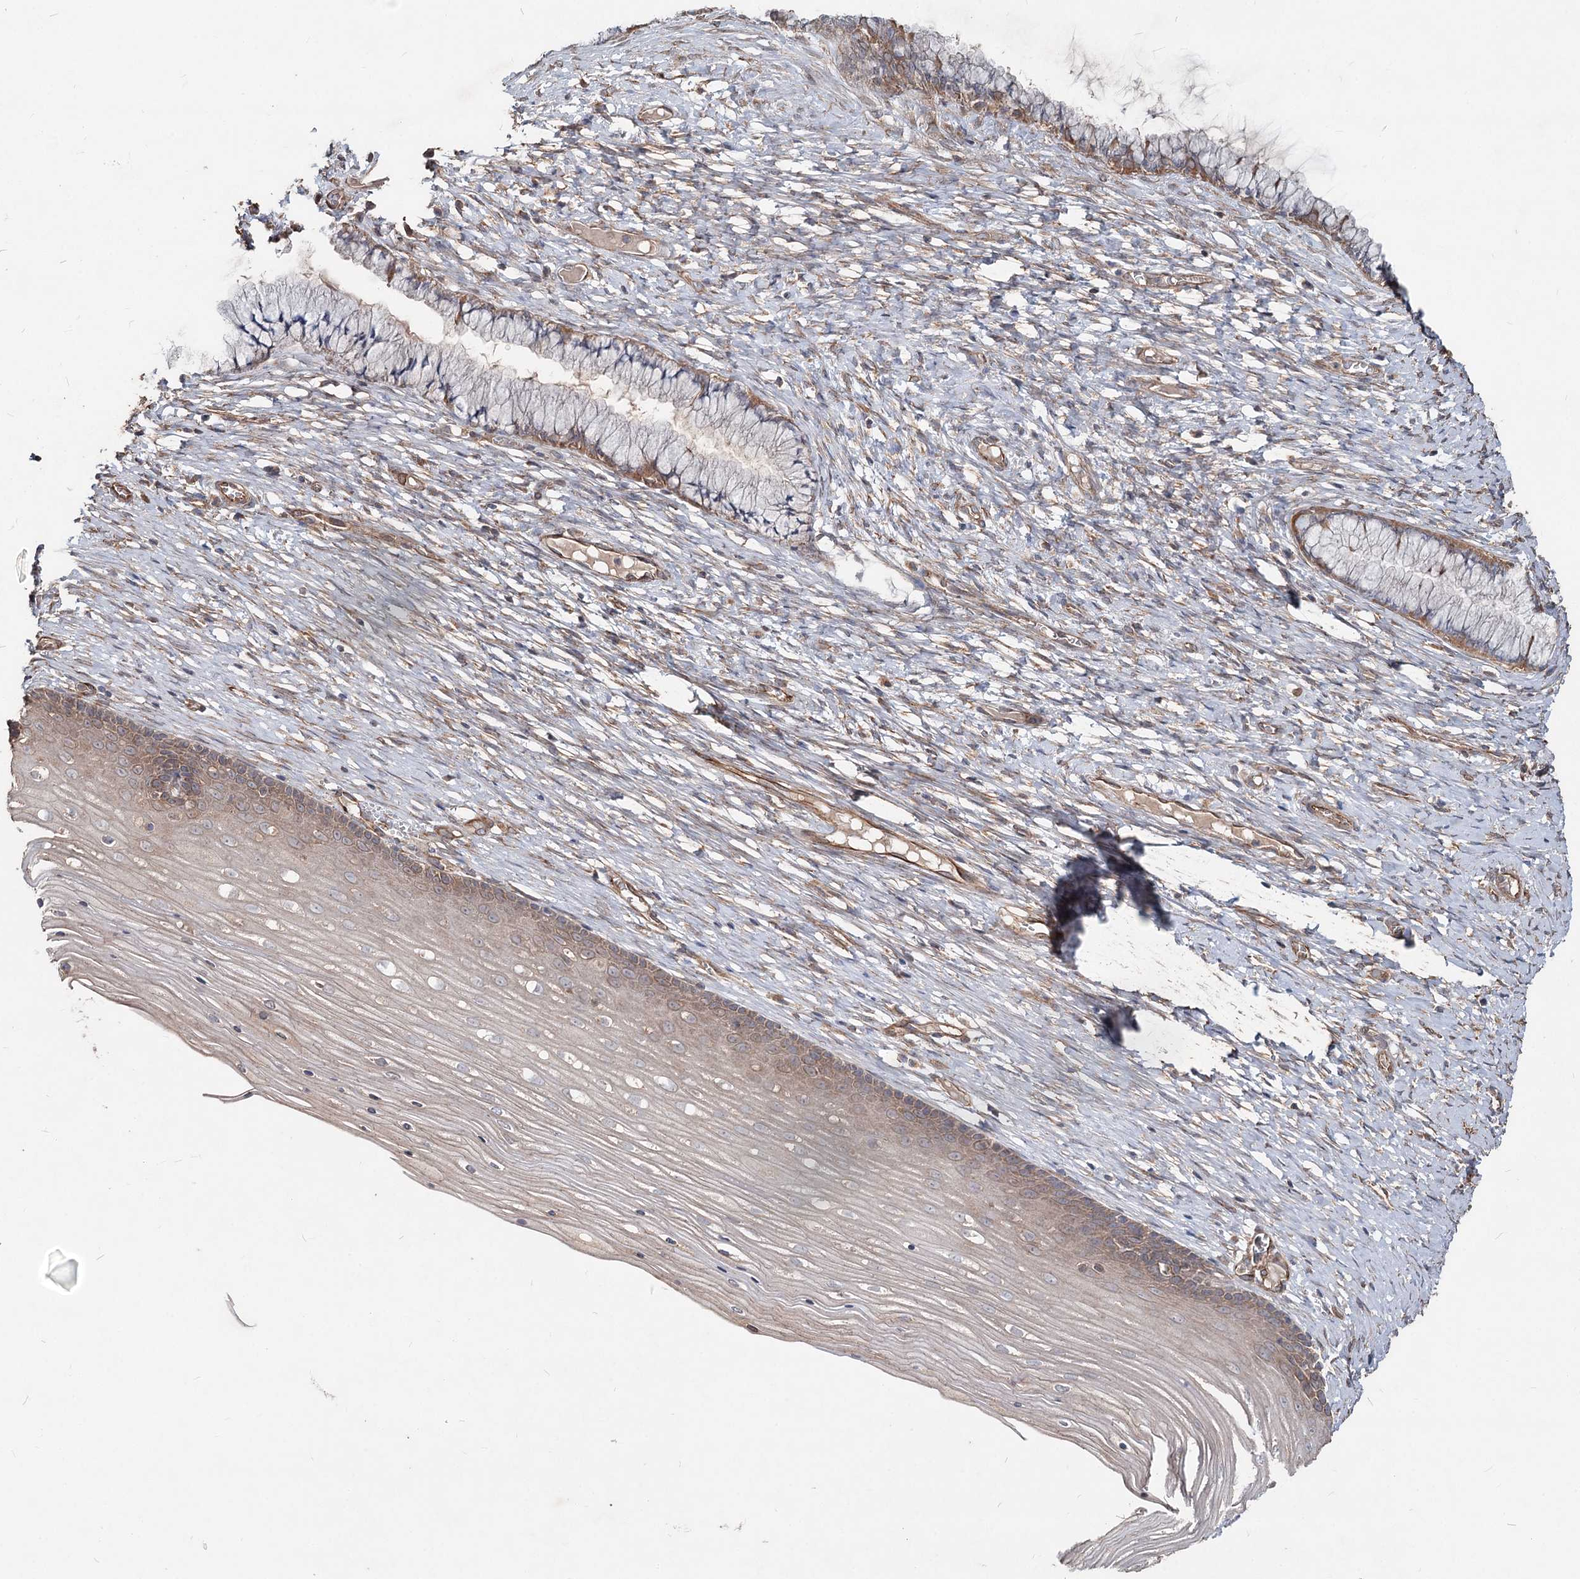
{"staining": {"intensity": "moderate", "quantity": "<25%", "location": "cytoplasmic/membranous"}, "tissue": "cervix", "cell_type": "Glandular cells", "image_type": "normal", "snomed": [{"axis": "morphology", "description": "Normal tissue, NOS"}, {"axis": "topography", "description": "Cervix"}], "caption": "About <25% of glandular cells in benign human cervix exhibit moderate cytoplasmic/membranous protein positivity as visualized by brown immunohistochemical staining.", "gene": "SPART", "patient": {"sex": "female", "age": 42}}